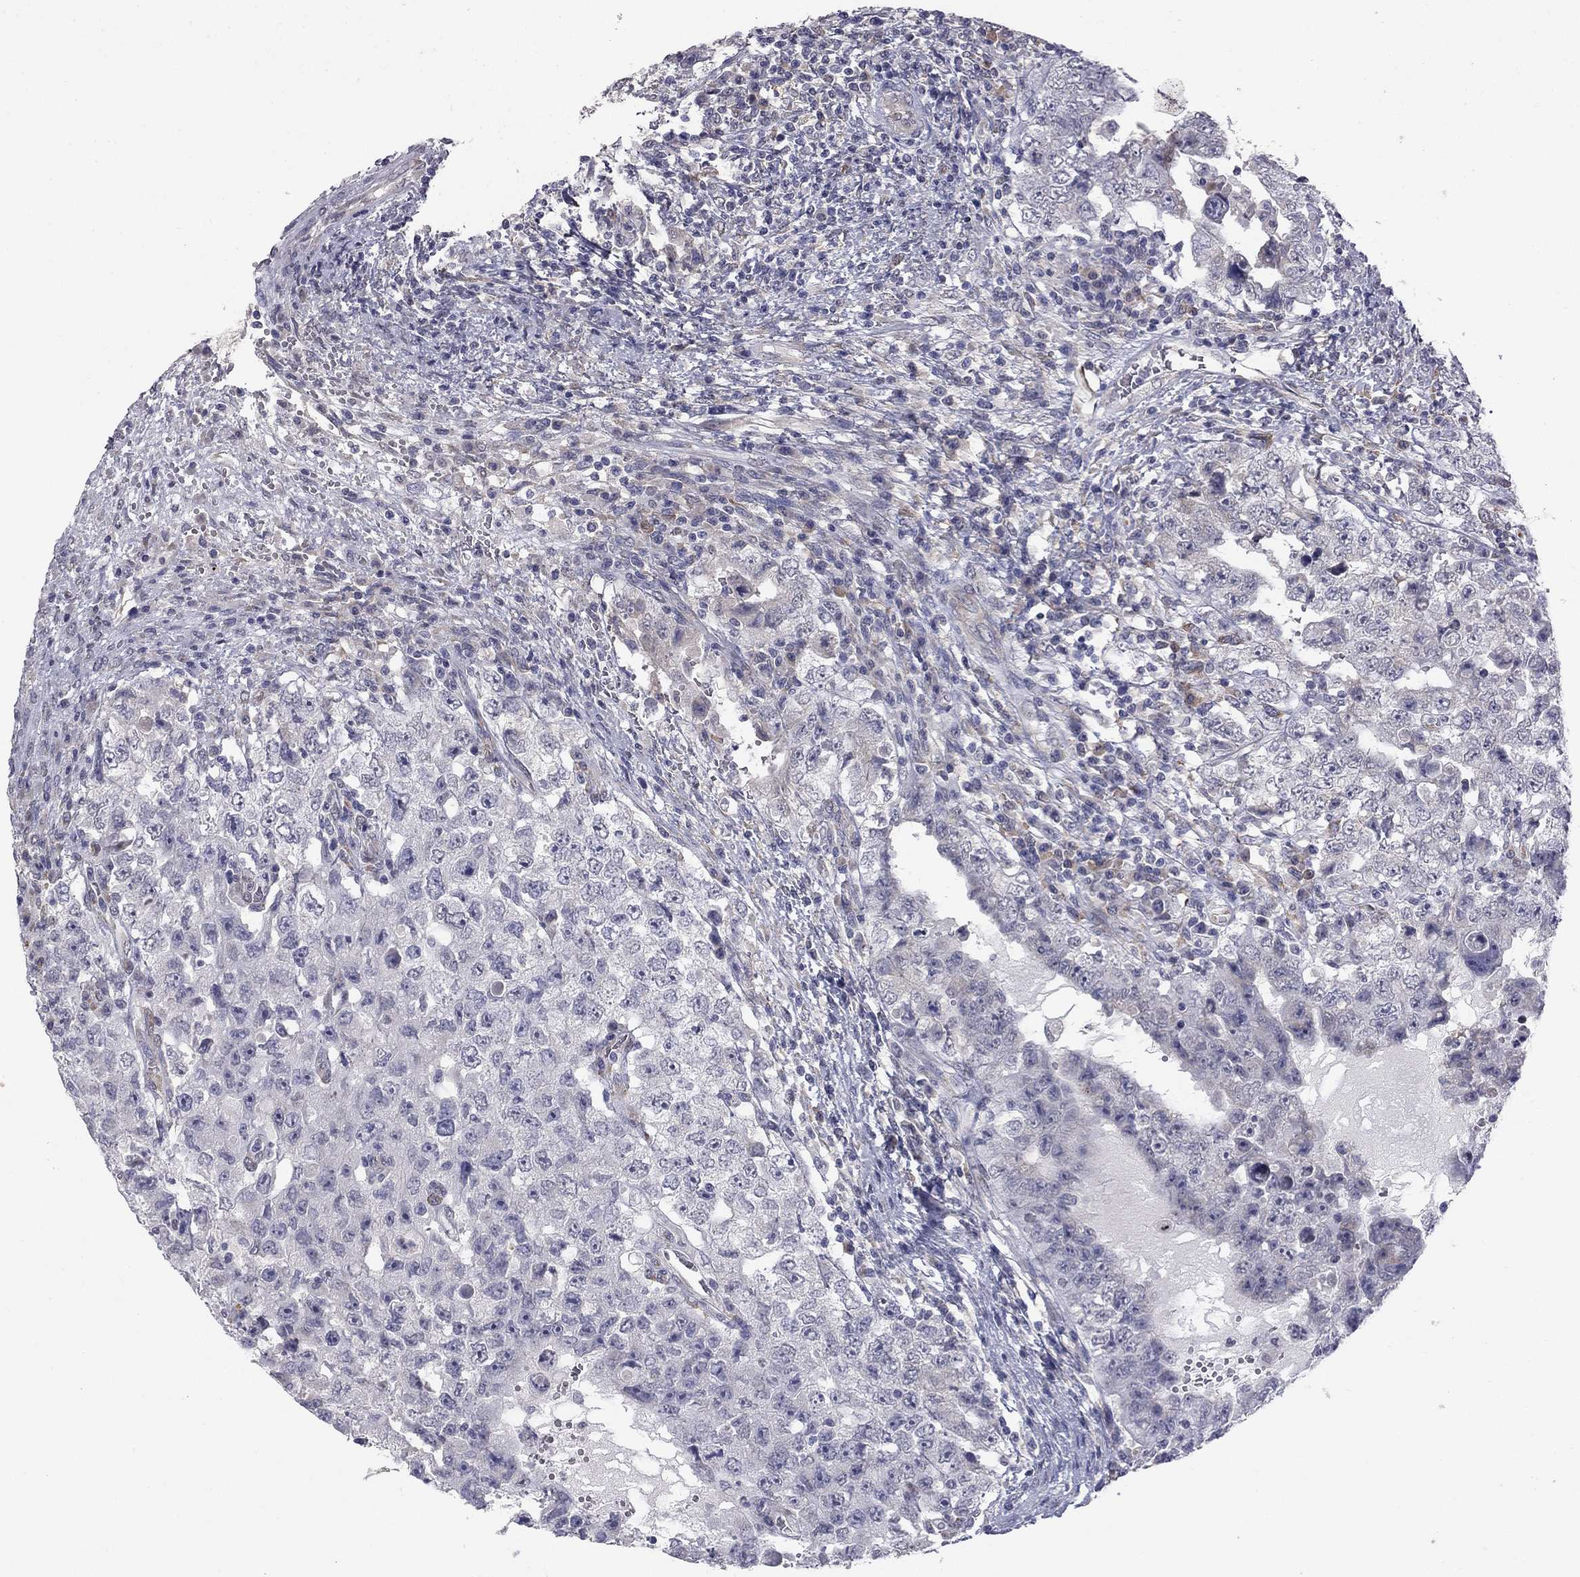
{"staining": {"intensity": "negative", "quantity": "none", "location": "none"}, "tissue": "testis cancer", "cell_type": "Tumor cells", "image_type": "cancer", "snomed": [{"axis": "morphology", "description": "Carcinoma, Embryonal, NOS"}, {"axis": "topography", "description": "Testis"}], "caption": "Histopathology image shows no protein expression in tumor cells of testis embryonal carcinoma tissue.", "gene": "PRRT2", "patient": {"sex": "male", "age": 26}}